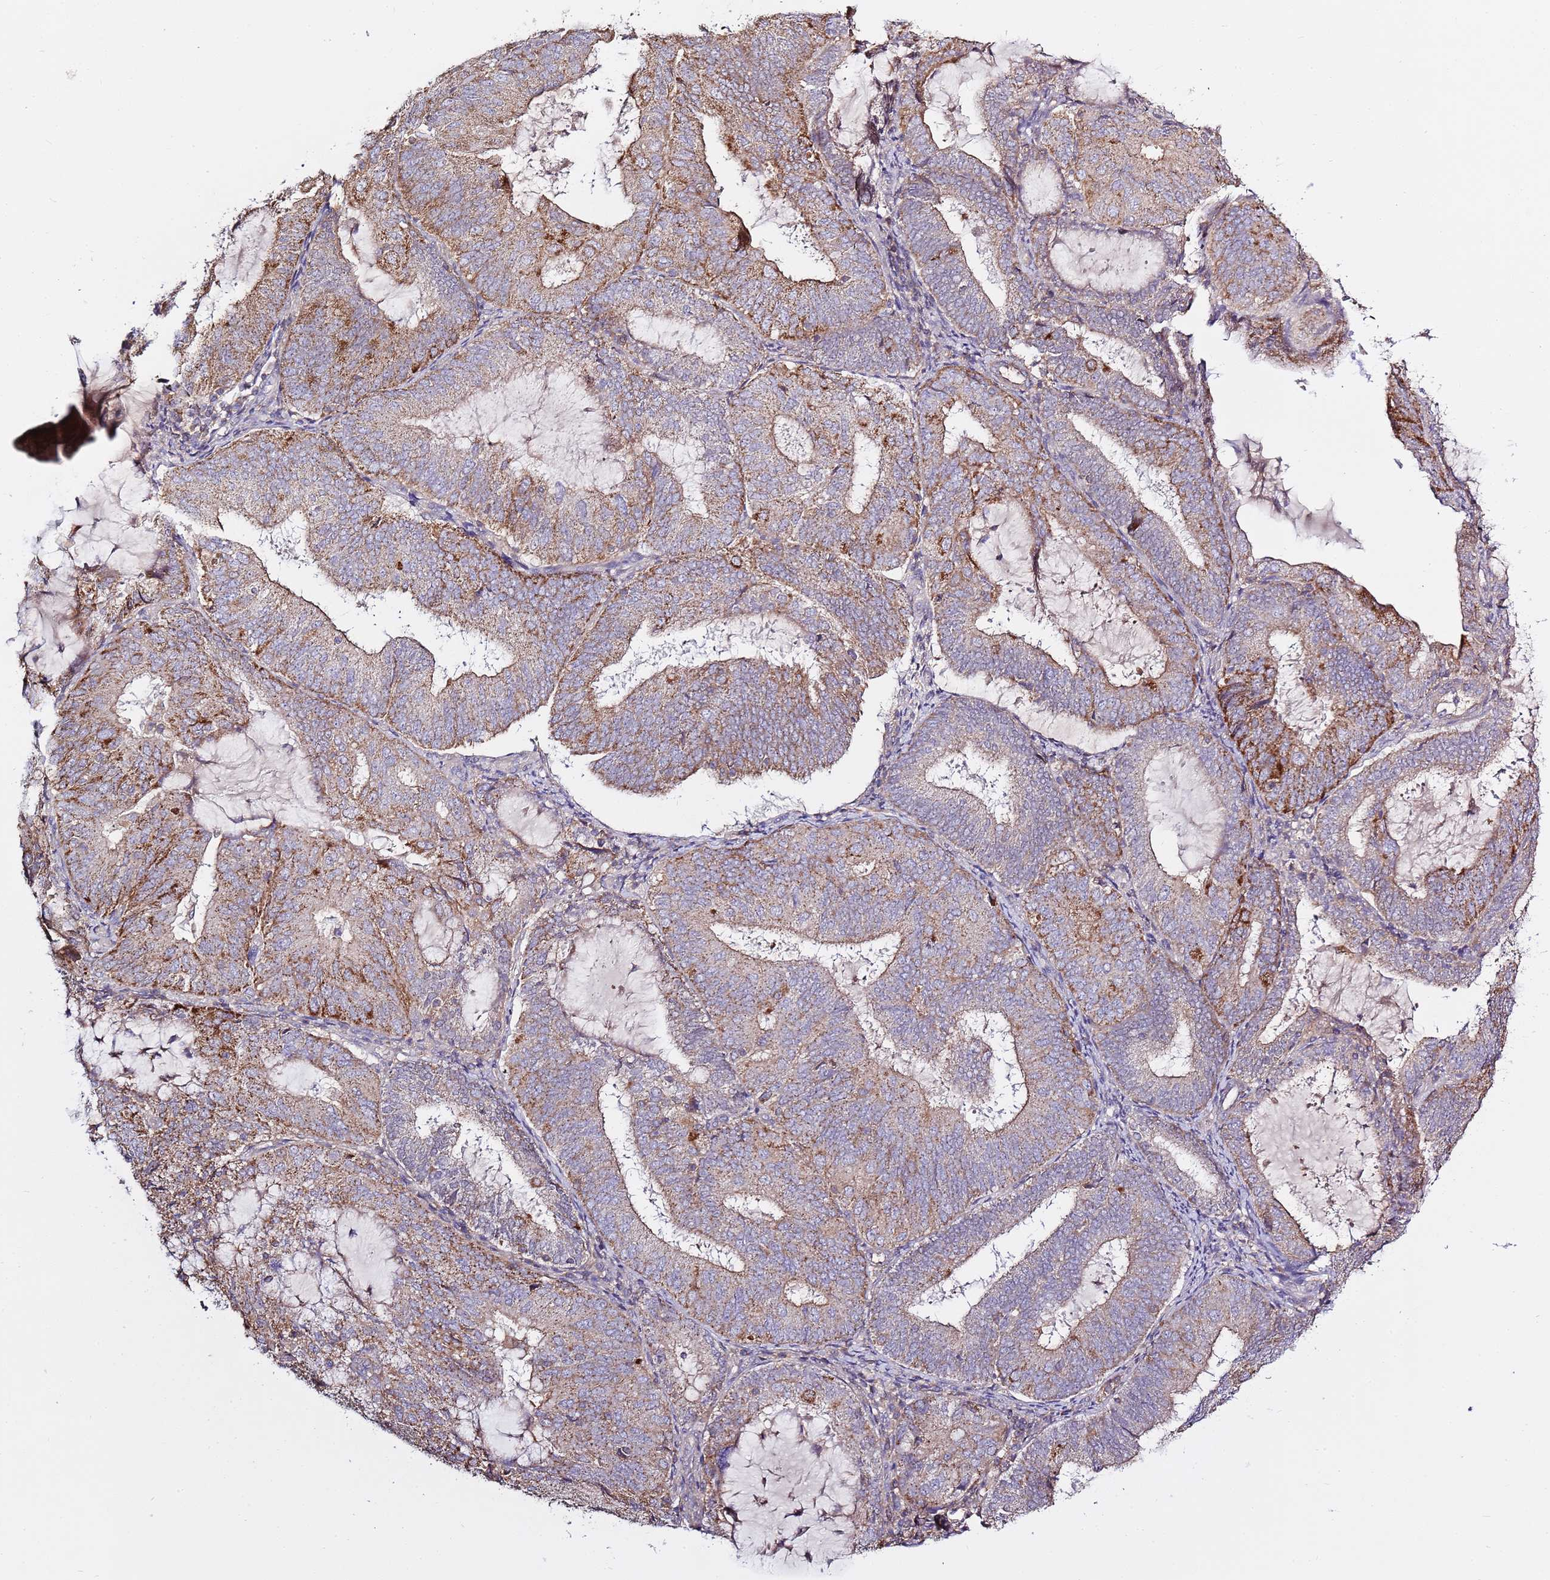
{"staining": {"intensity": "moderate", "quantity": "25%-75%", "location": "cytoplasmic/membranous"}, "tissue": "endometrial cancer", "cell_type": "Tumor cells", "image_type": "cancer", "snomed": [{"axis": "morphology", "description": "Adenocarcinoma, NOS"}, {"axis": "topography", "description": "Endometrium"}], "caption": "Immunohistochemical staining of human adenocarcinoma (endometrial) shows medium levels of moderate cytoplasmic/membranous expression in about 25%-75% of tumor cells. (Stains: DAB in brown, nuclei in blue, Microscopy: brightfield microscopy at high magnification).", "gene": "EVA1B", "patient": {"sex": "female", "age": 81}}